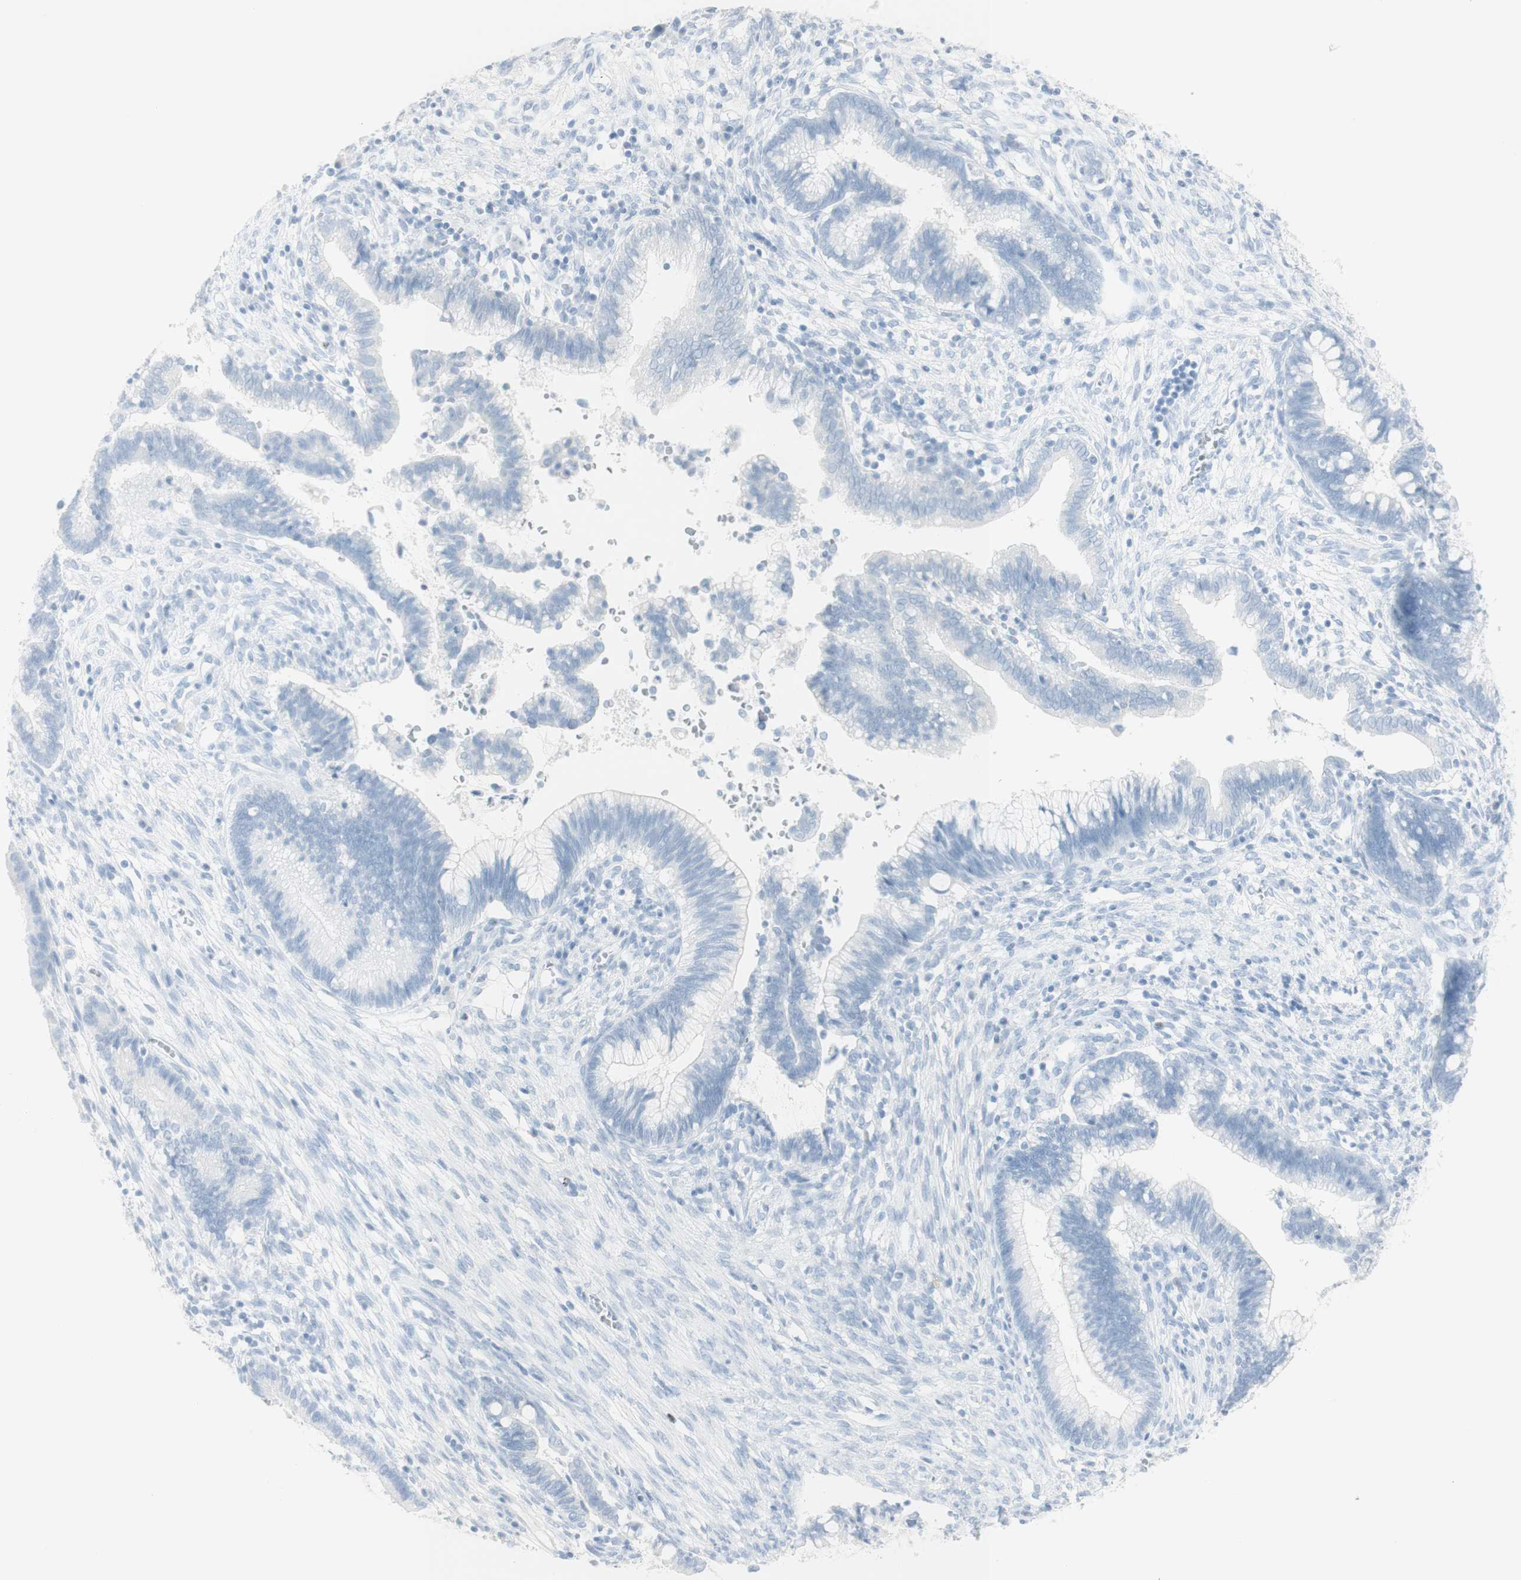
{"staining": {"intensity": "negative", "quantity": "none", "location": "none"}, "tissue": "cervical cancer", "cell_type": "Tumor cells", "image_type": "cancer", "snomed": [{"axis": "morphology", "description": "Adenocarcinoma, NOS"}, {"axis": "topography", "description": "Cervix"}], "caption": "Cervical cancer (adenocarcinoma) stained for a protein using IHC exhibits no expression tumor cells.", "gene": "NAPSA", "patient": {"sex": "female", "age": 44}}